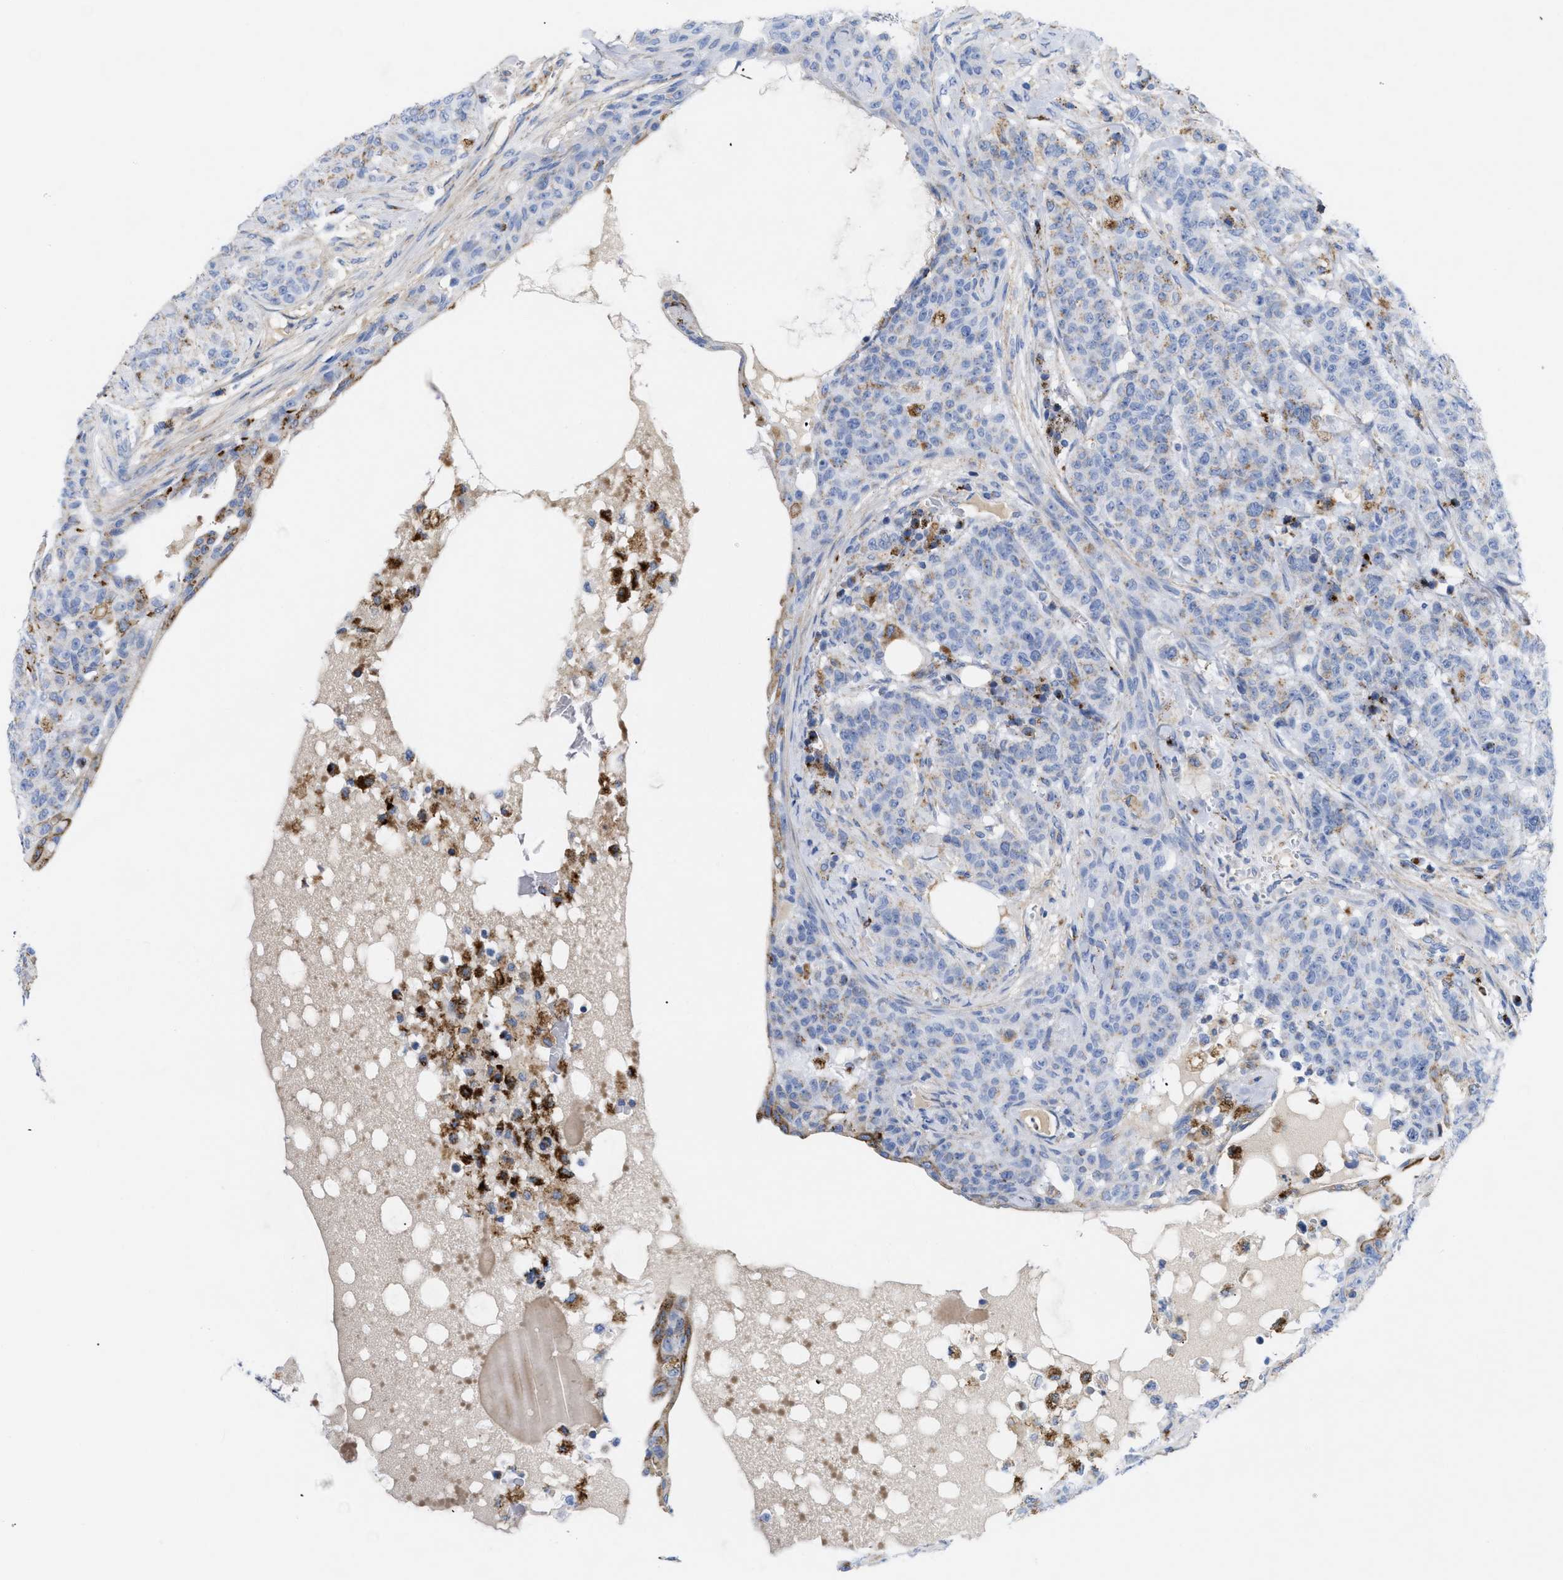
{"staining": {"intensity": "moderate", "quantity": "<25%", "location": "cytoplasmic/membranous"}, "tissue": "breast cancer", "cell_type": "Tumor cells", "image_type": "cancer", "snomed": [{"axis": "morphology", "description": "Normal tissue, NOS"}, {"axis": "morphology", "description": "Duct carcinoma"}, {"axis": "topography", "description": "Breast"}], "caption": "Protein staining of intraductal carcinoma (breast) tissue exhibits moderate cytoplasmic/membranous expression in about <25% of tumor cells.", "gene": "DRAM2", "patient": {"sex": "female", "age": 40}}